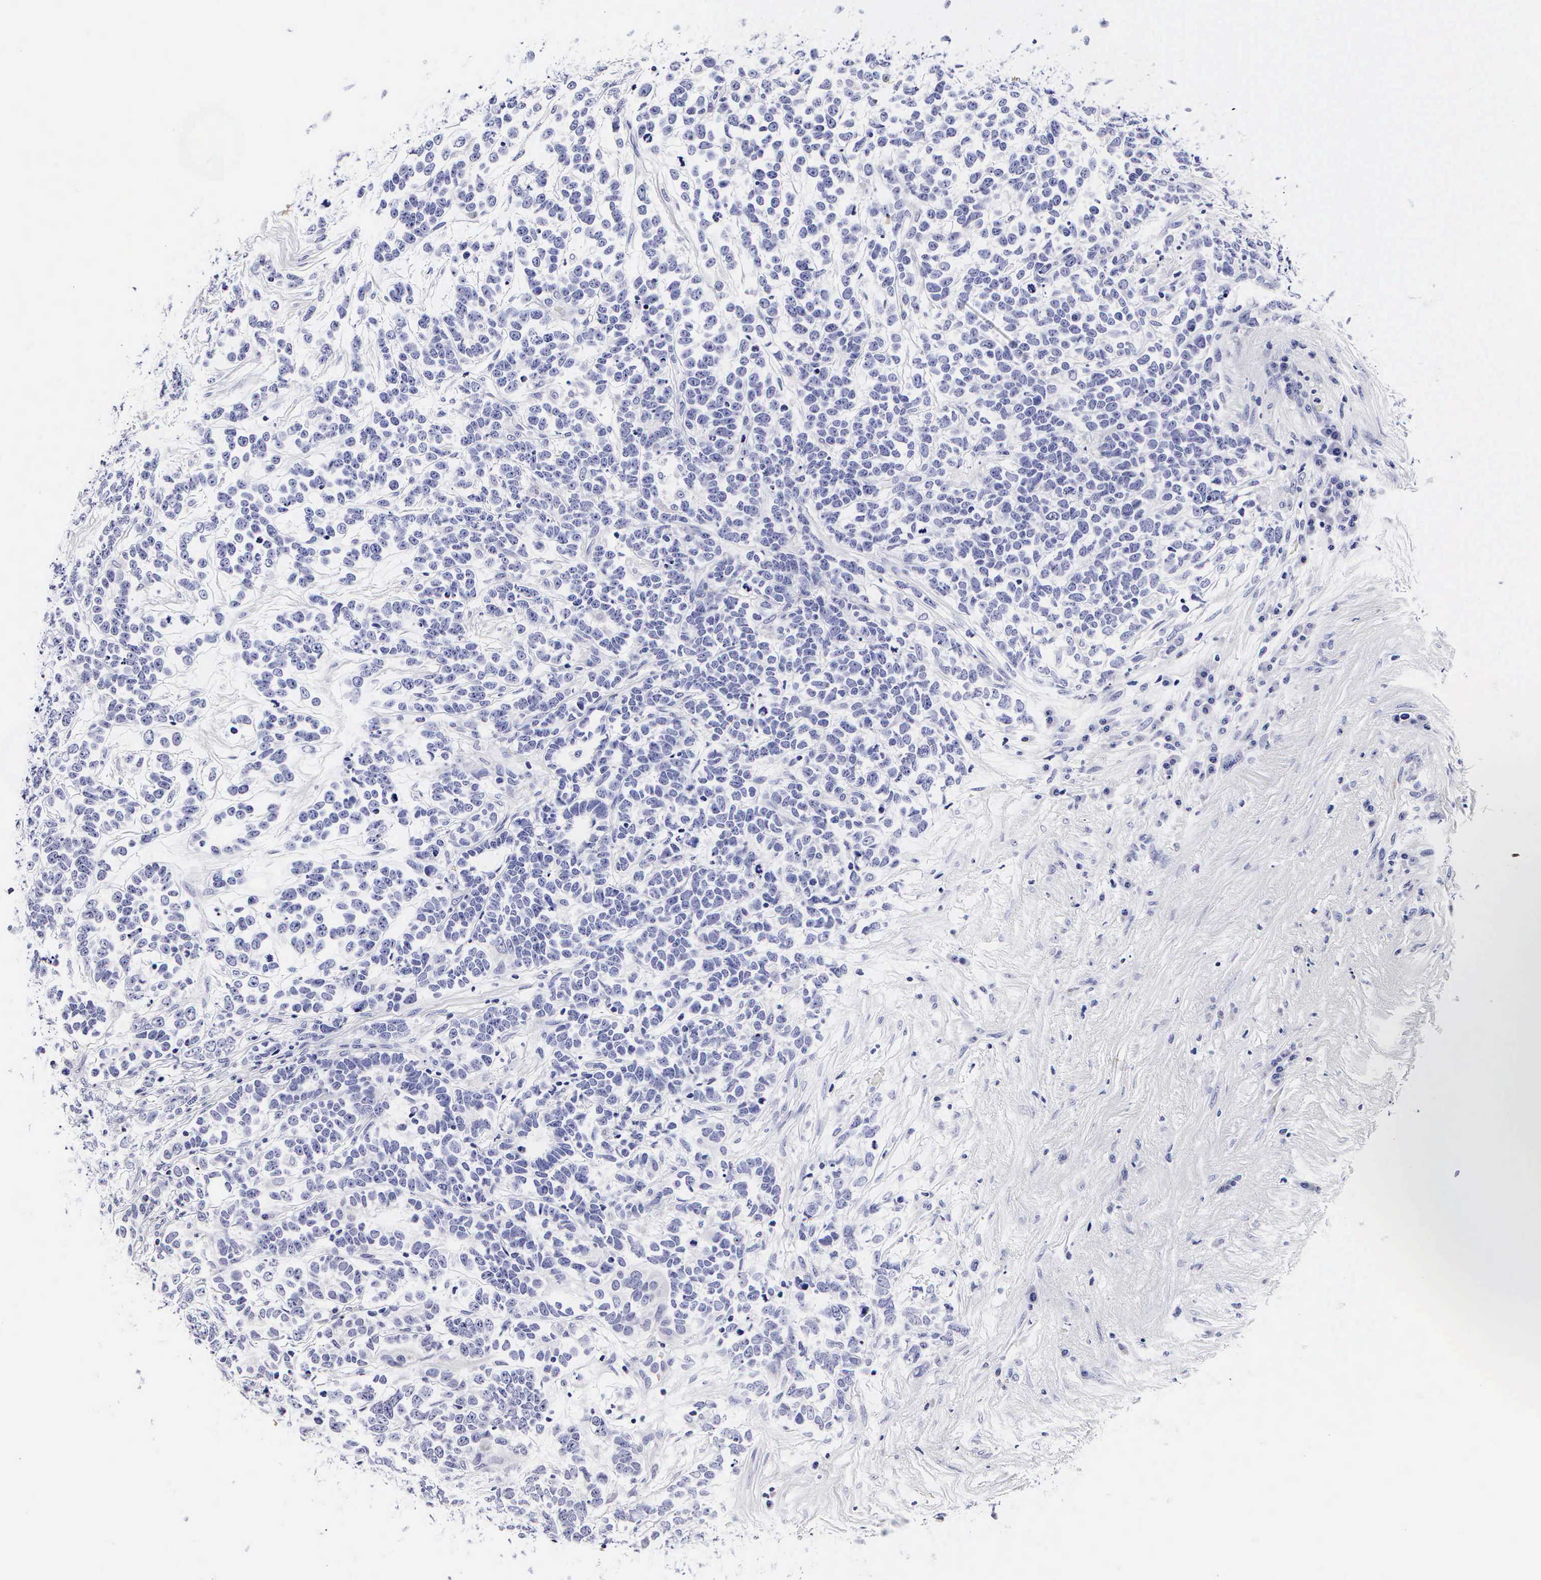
{"staining": {"intensity": "negative", "quantity": "none", "location": "none"}, "tissue": "testis cancer", "cell_type": "Tumor cells", "image_type": "cancer", "snomed": [{"axis": "morphology", "description": "Carcinoma, Embryonal, NOS"}, {"axis": "topography", "description": "Testis"}], "caption": "Testis embryonal carcinoma stained for a protein using immunohistochemistry displays no staining tumor cells.", "gene": "RNASE6", "patient": {"sex": "male", "age": 26}}